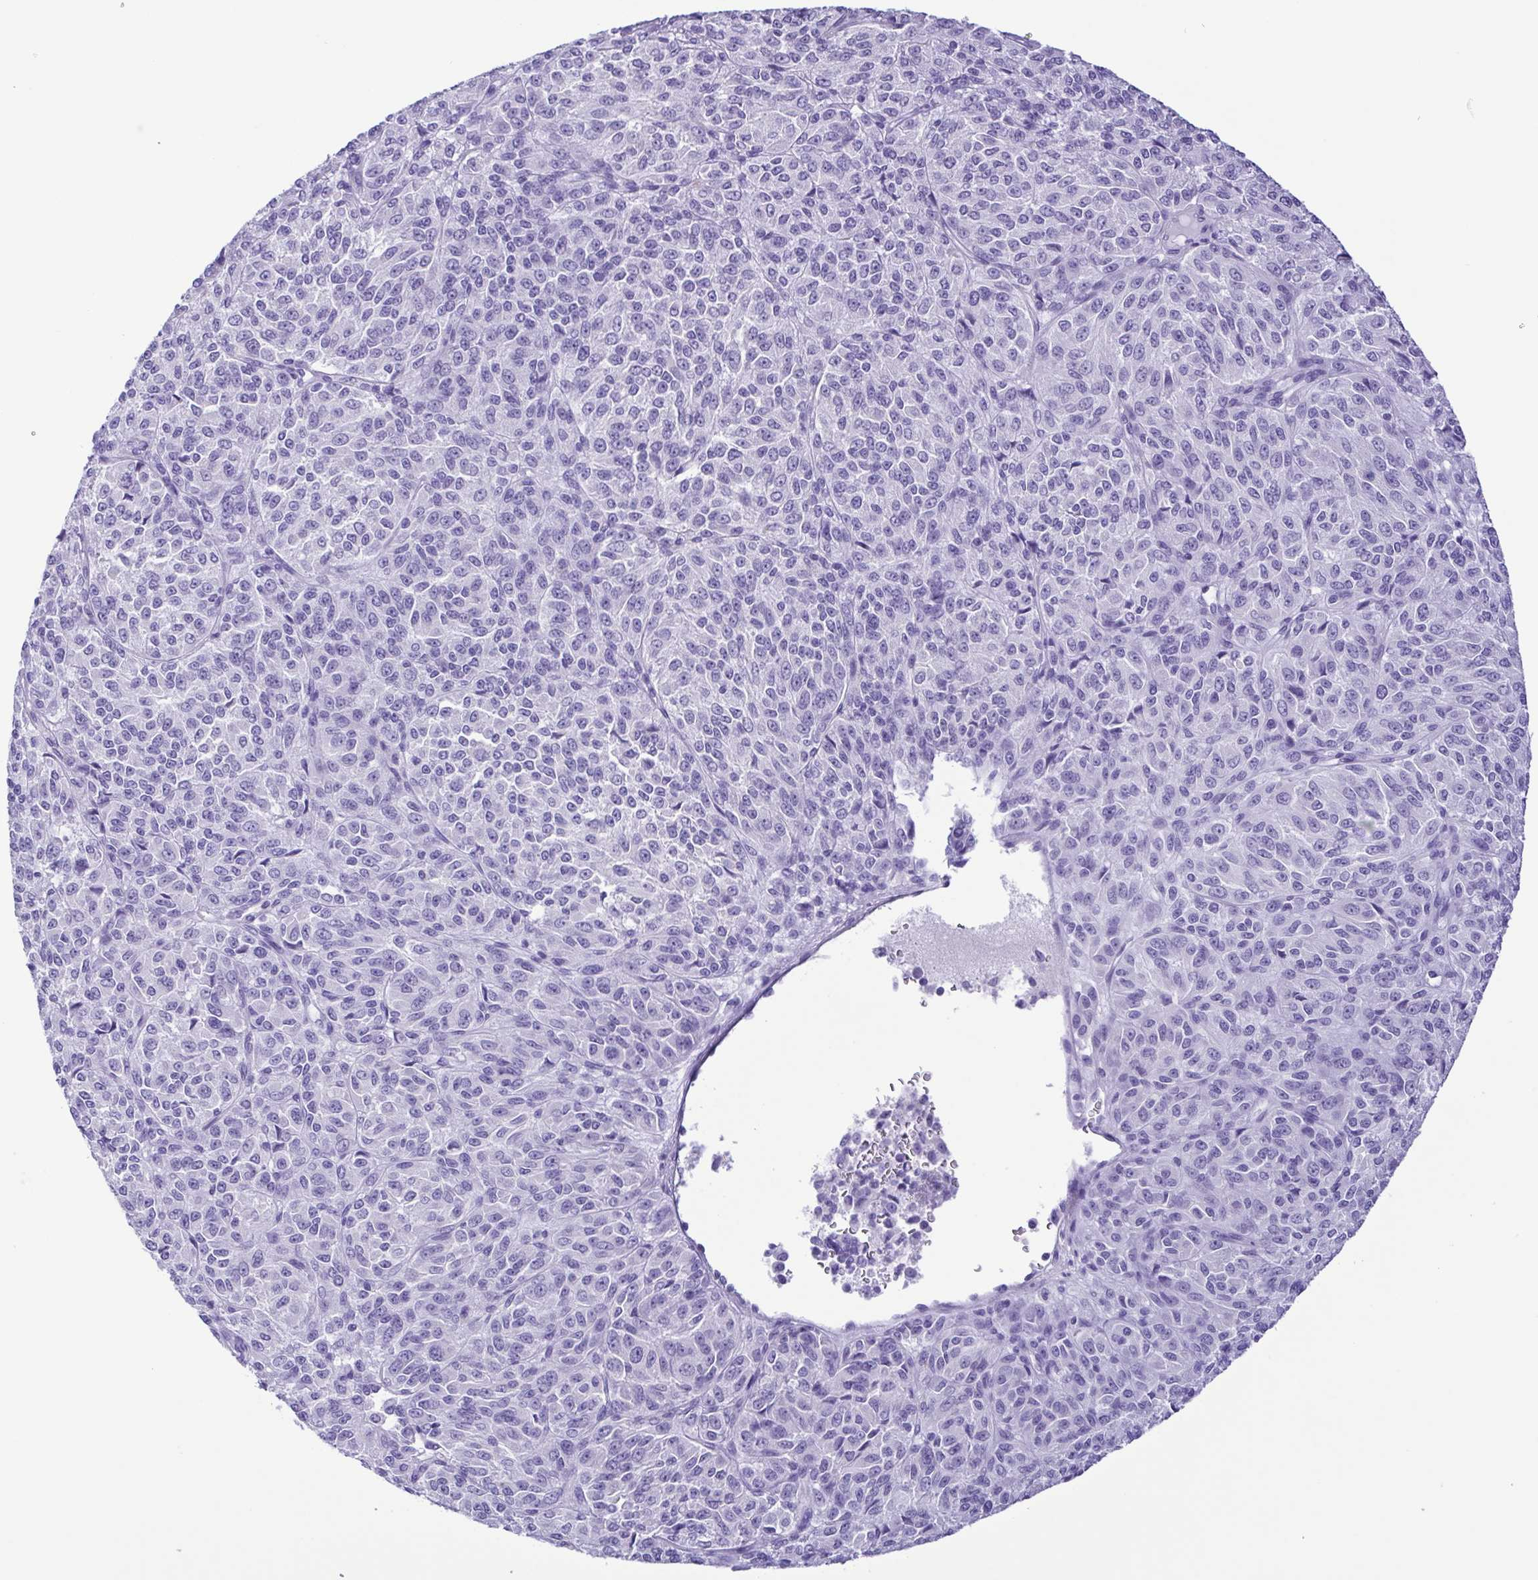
{"staining": {"intensity": "negative", "quantity": "none", "location": "none"}, "tissue": "melanoma", "cell_type": "Tumor cells", "image_type": "cancer", "snomed": [{"axis": "morphology", "description": "Malignant melanoma, Metastatic site"}, {"axis": "topography", "description": "Brain"}], "caption": "A photomicrograph of human melanoma is negative for staining in tumor cells.", "gene": "OVGP1", "patient": {"sex": "female", "age": 56}}